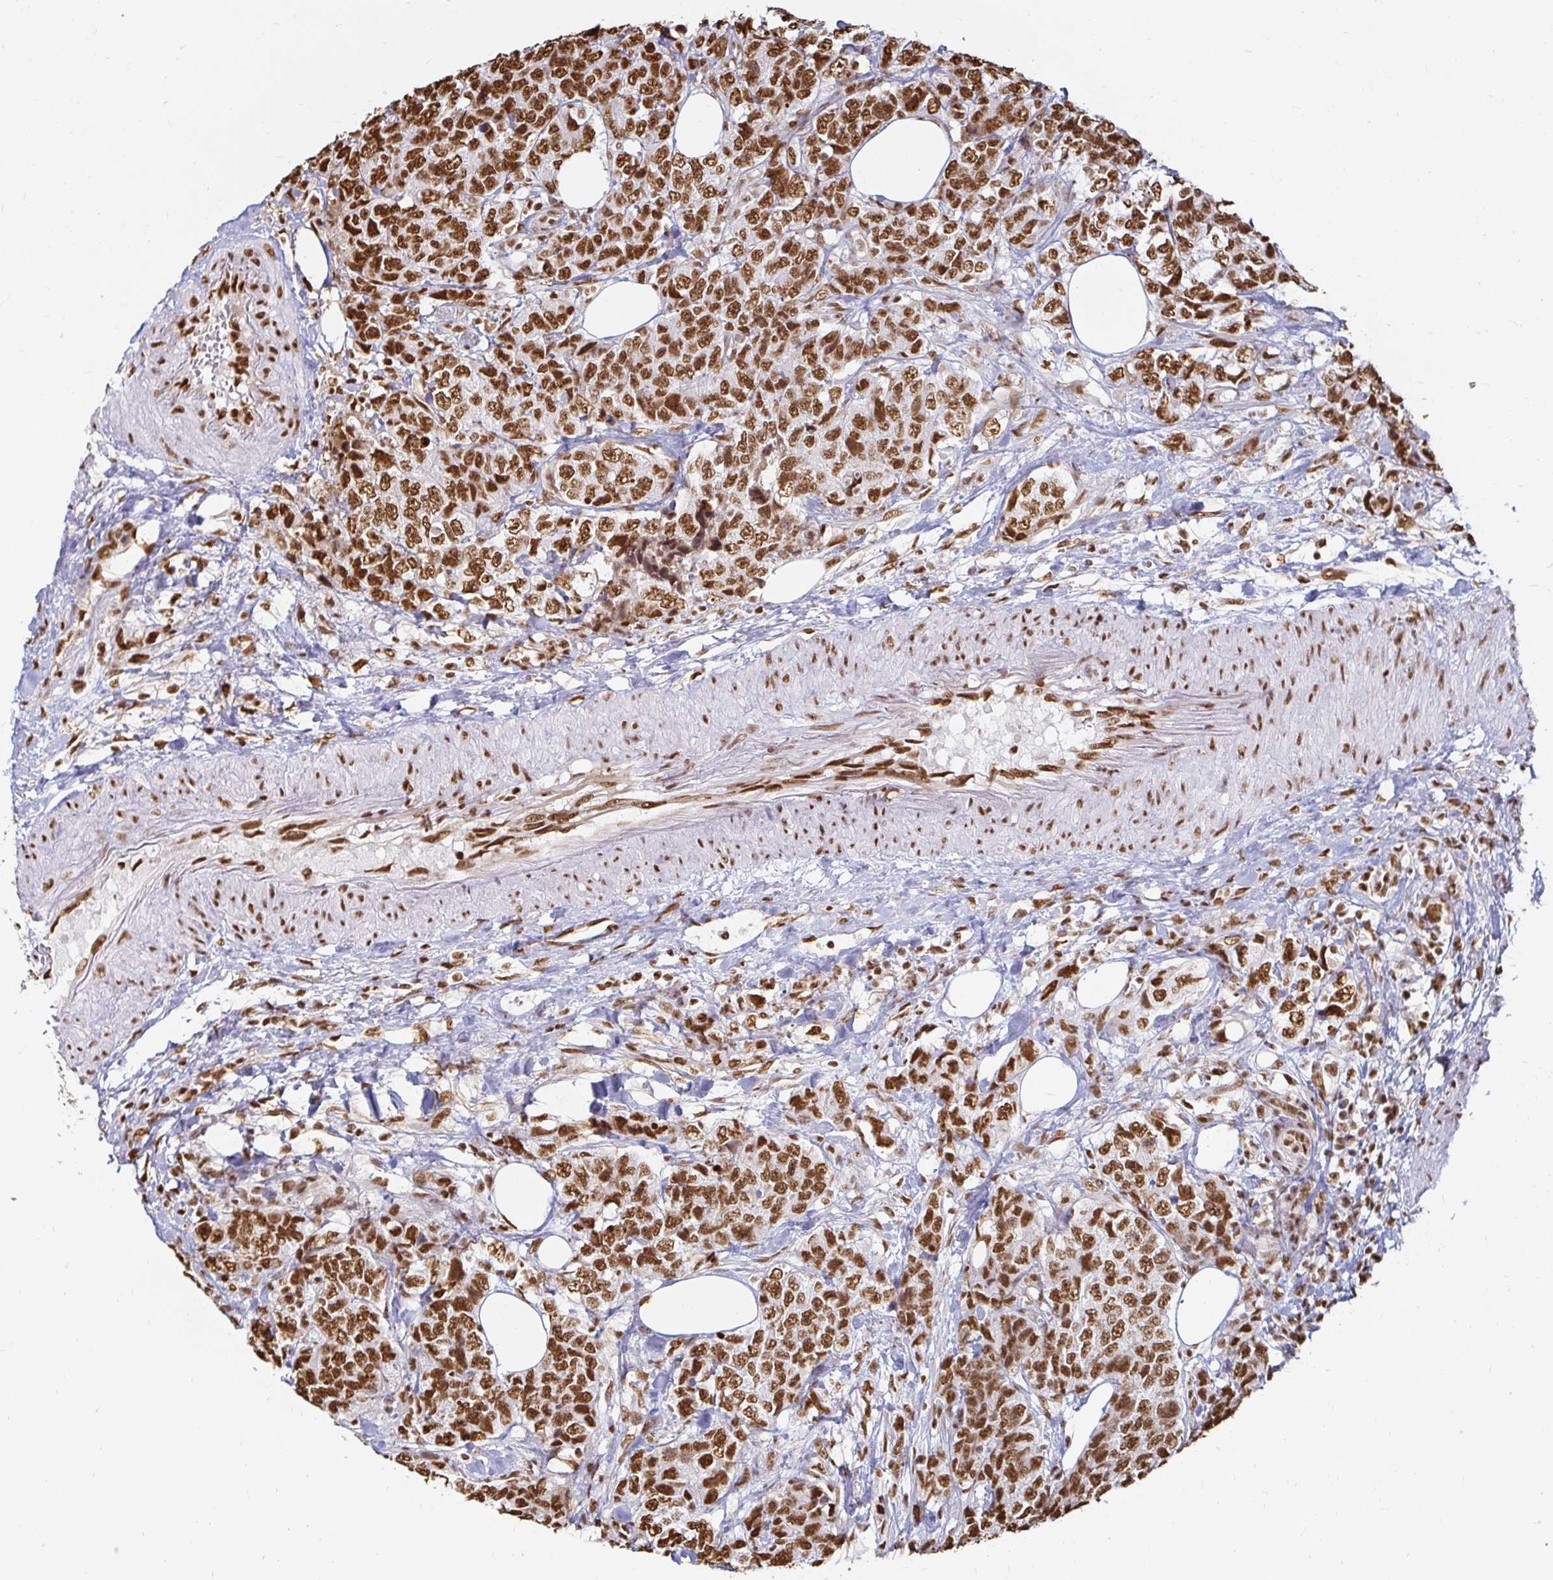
{"staining": {"intensity": "strong", "quantity": ">75%", "location": "nuclear"}, "tissue": "urothelial cancer", "cell_type": "Tumor cells", "image_type": "cancer", "snomed": [{"axis": "morphology", "description": "Urothelial carcinoma, High grade"}, {"axis": "topography", "description": "Urinary bladder"}], "caption": "This photomicrograph shows urothelial carcinoma (high-grade) stained with IHC to label a protein in brown. The nuclear of tumor cells show strong positivity for the protein. Nuclei are counter-stained blue.", "gene": "HNRNPU", "patient": {"sex": "female", "age": 78}}